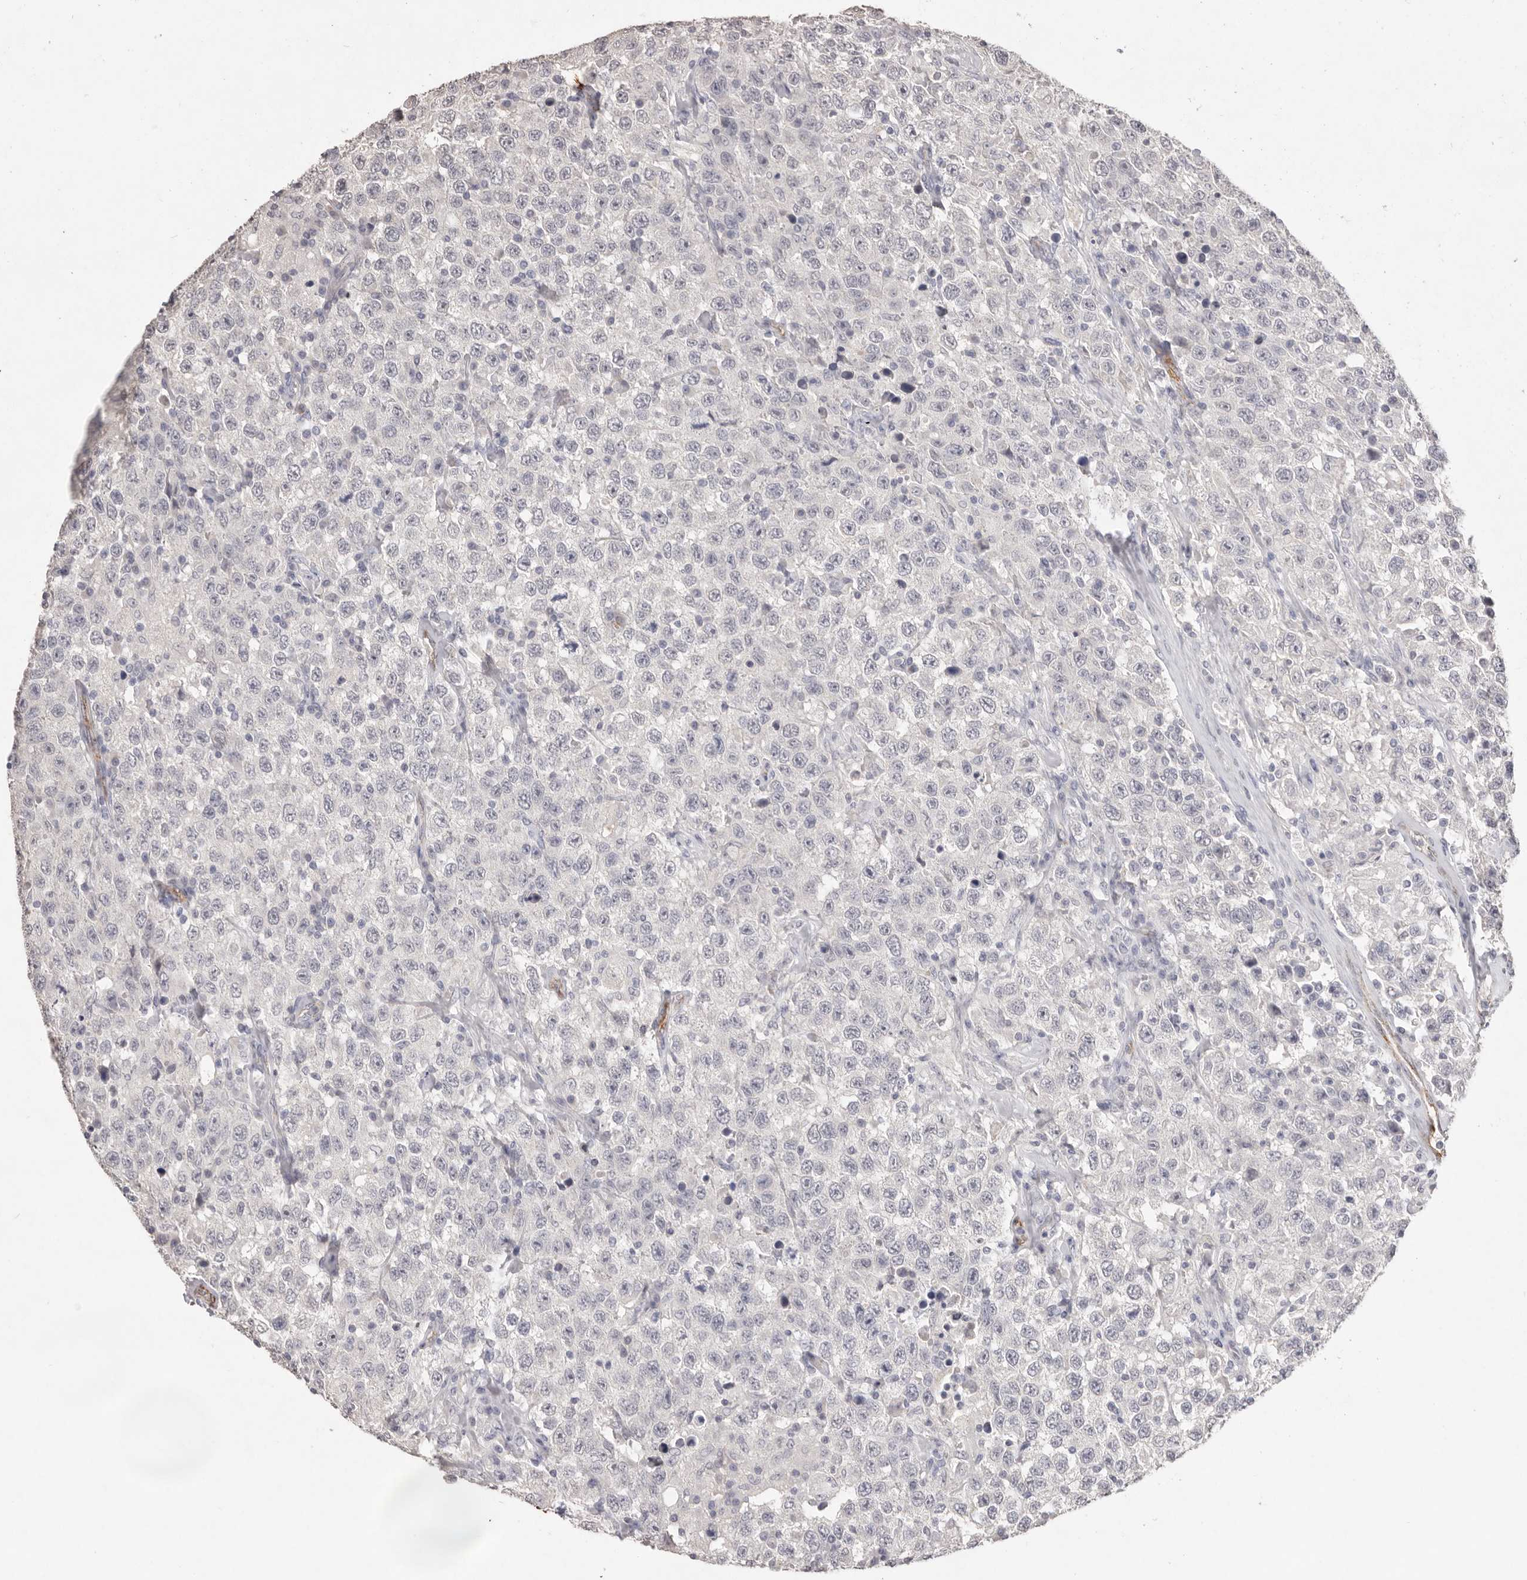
{"staining": {"intensity": "negative", "quantity": "none", "location": "none"}, "tissue": "testis cancer", "cell_type": "Tumor cells", "image_type": "cancer", "snomed": [{"axis": "morphology", "description": "Seminoma, NOS"}, {"axis": "topography", "description": "Testis"}], "caption": "High power microscopy photomicrograph of an immunohistochemistry micrograph of testis seminoma, revealing no significant positivity in tumor cells.", "gene": "ZYG11B", "patient": {"sex": "male", "age": 41}}